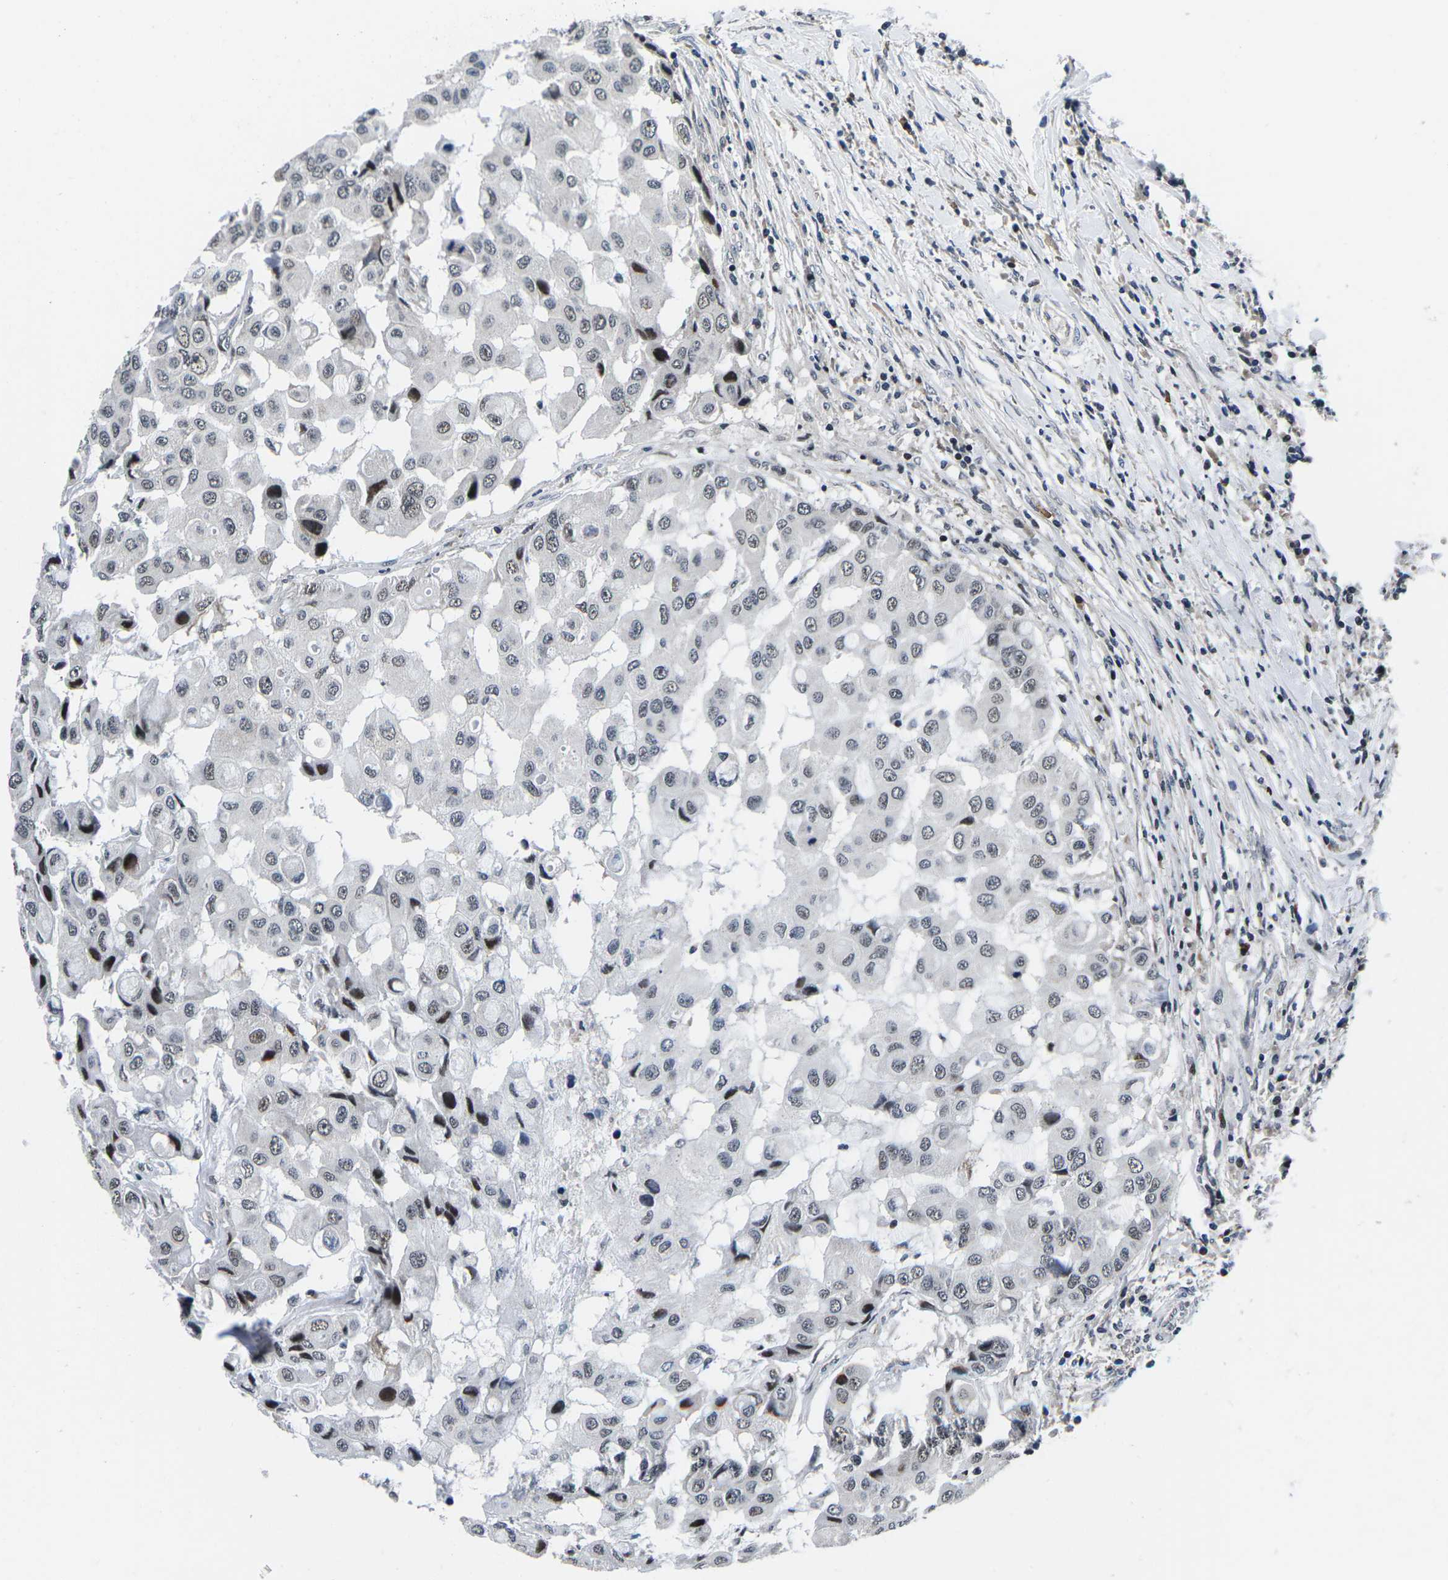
{"staining": {"intensity": "moderate", "quantity": "<25%", "location": "nuclear"}, "tissue": "breast cancer", "cell_type": "Tumor cells", "image_type": "cancer", "snomed": [{"axis": "morphology", "description": "Duct carcinoma"}, {"axis": "topography", "description": "Breast"}], "caption": "Invasive ductal carcinoma (breast) tissue shows moderate nuclear expression in approximately <25% of tumor cells Nuclei are stained in blue.", "gene": "CDC73", "patient": {"sex": "female", "age": 27}}